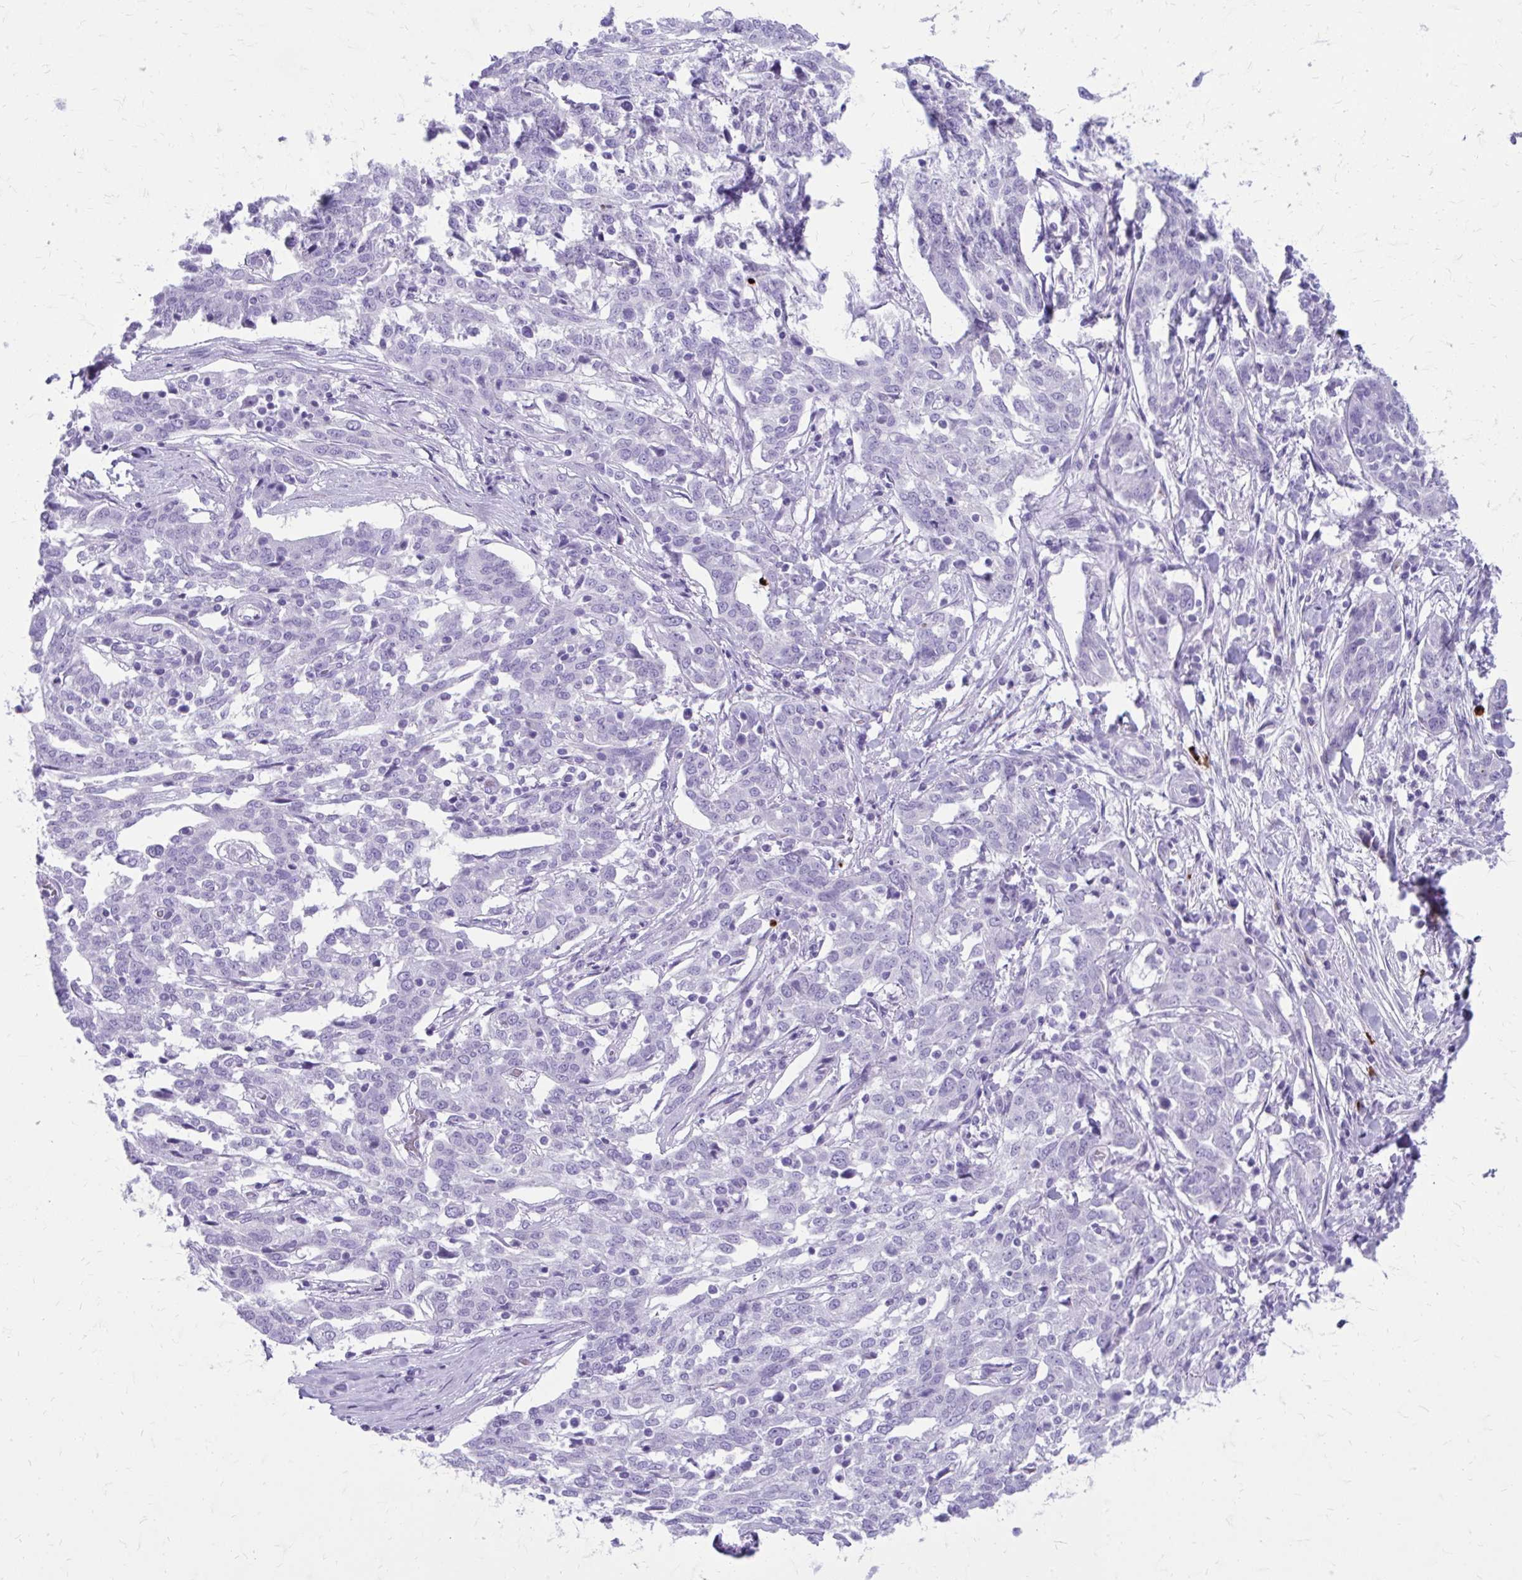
{"staining": {"intensity": "negative", "quantity": "none", "location": "none"}, "tissue": "ovarian cancer", "cell_type": "Tumor cells", "image_type": "cancer", "snomed": [{"axis": "morphology", "description": "Cystadenocarcinoma, serous, NOS"}, {"axis": "topography", "description": "Ovary"}], "caption": "This photomicrograph is of serous cystadenocarcinoma (ovarian) stained with IHC to label a protein in brown with the nuclei are counter-stained blue. There is no positivity in tumor cells.", "gene": "SATL1", "patient": {"sex": "female", "age": 67}}